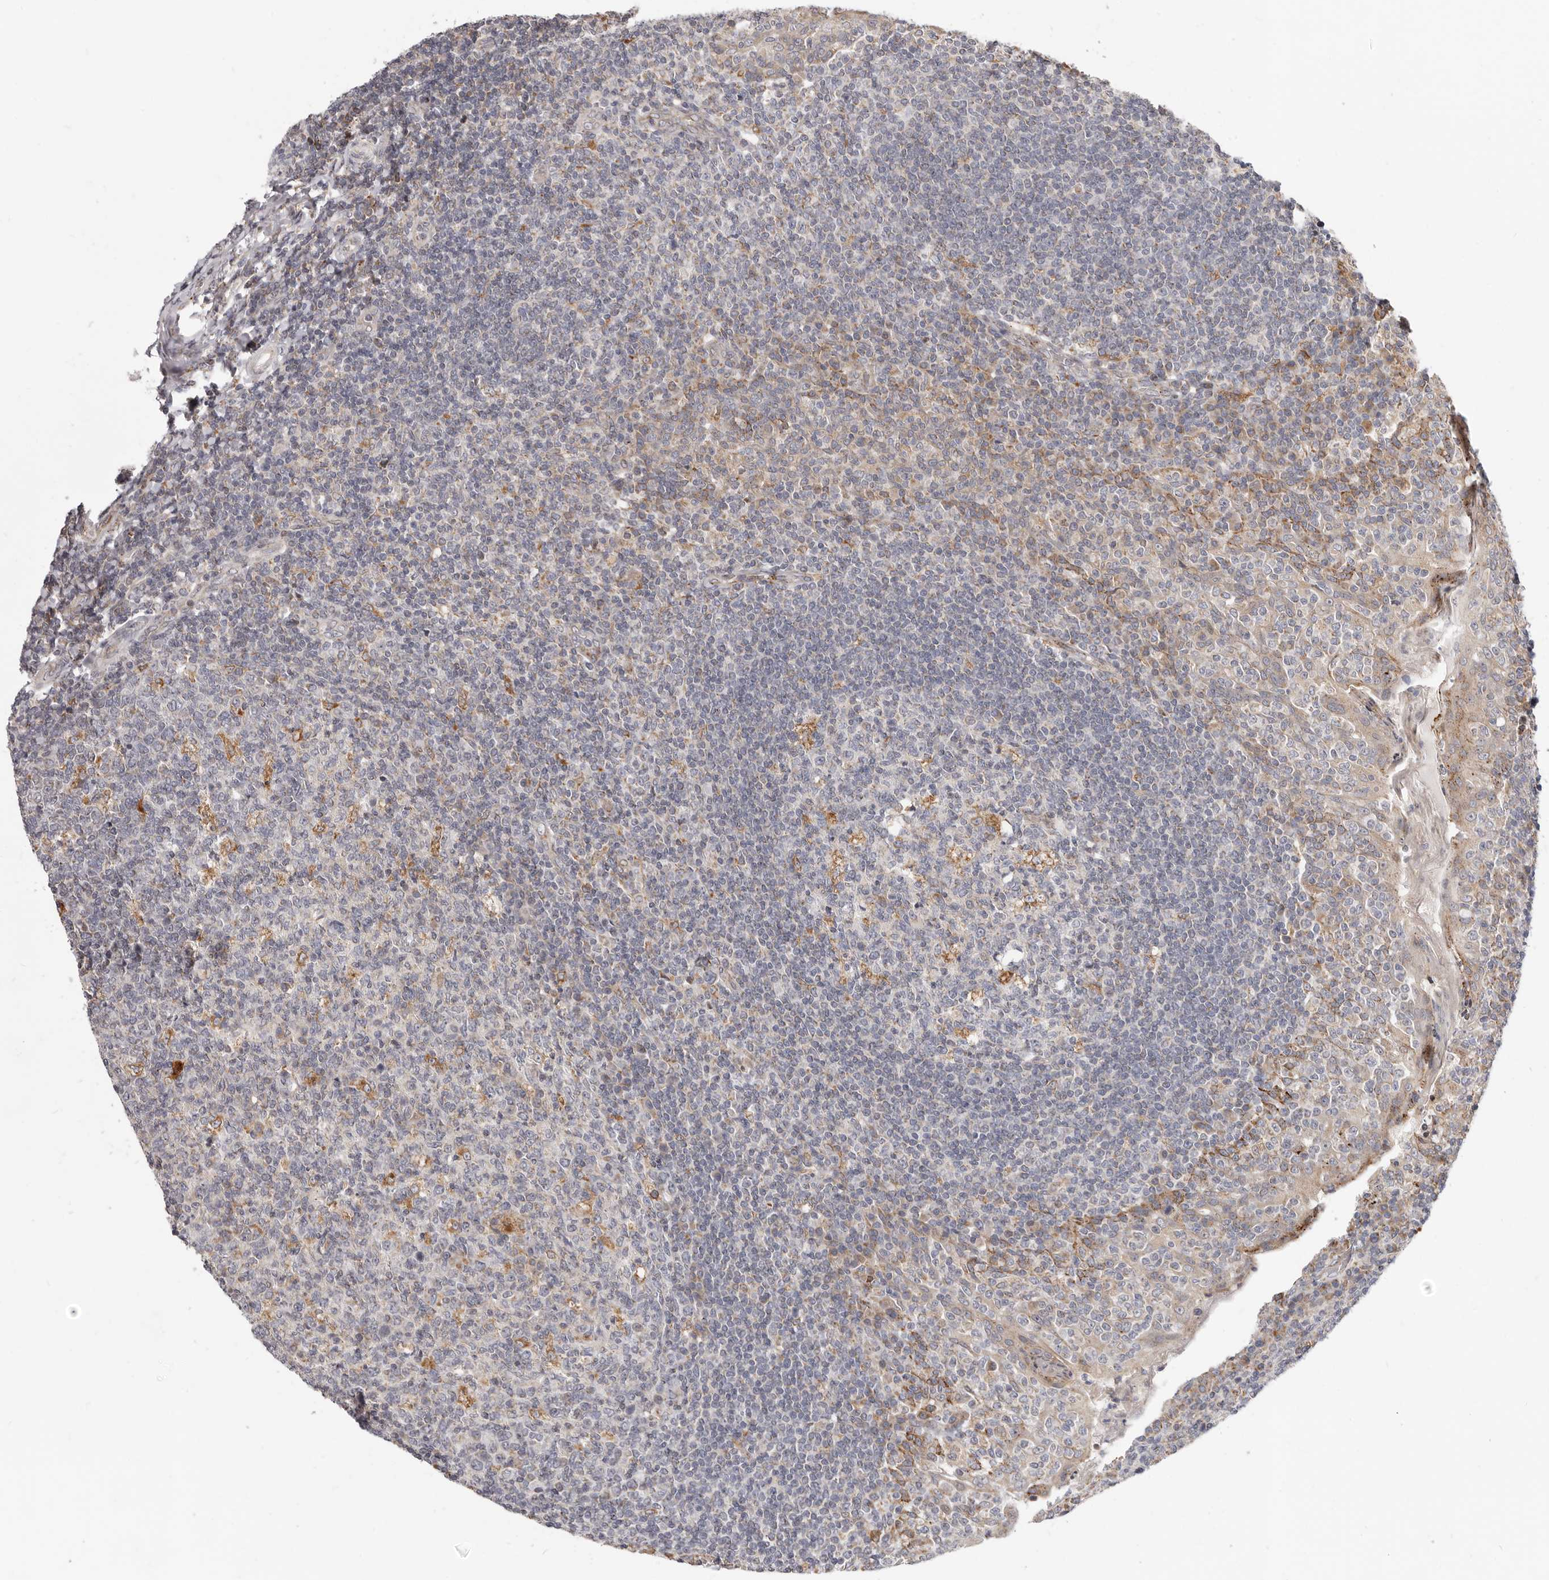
{"staining": {"intensity": "moderate", "quantity": "<25%", "location": "cytoplasmic/membranous"}, "tissue": "tonsil", "cell_type": "Germinal center cells", "image_type": "normal", "snomed": [{"axis": "morphology", "description": "Normal tissue, NOS"}, {"axis": "topography", "description": "Tonsil"}], "caption": "A high-resolution photomicrograph shows immunohistochemistry (IHC) staining of normal tonsil, which demonstrates moderate cytoplasmic/membranous positivity in approximately <25% of germinal center cells.", "gene": "TOR3A", "patient": {"sex": "female", "age": 19}}